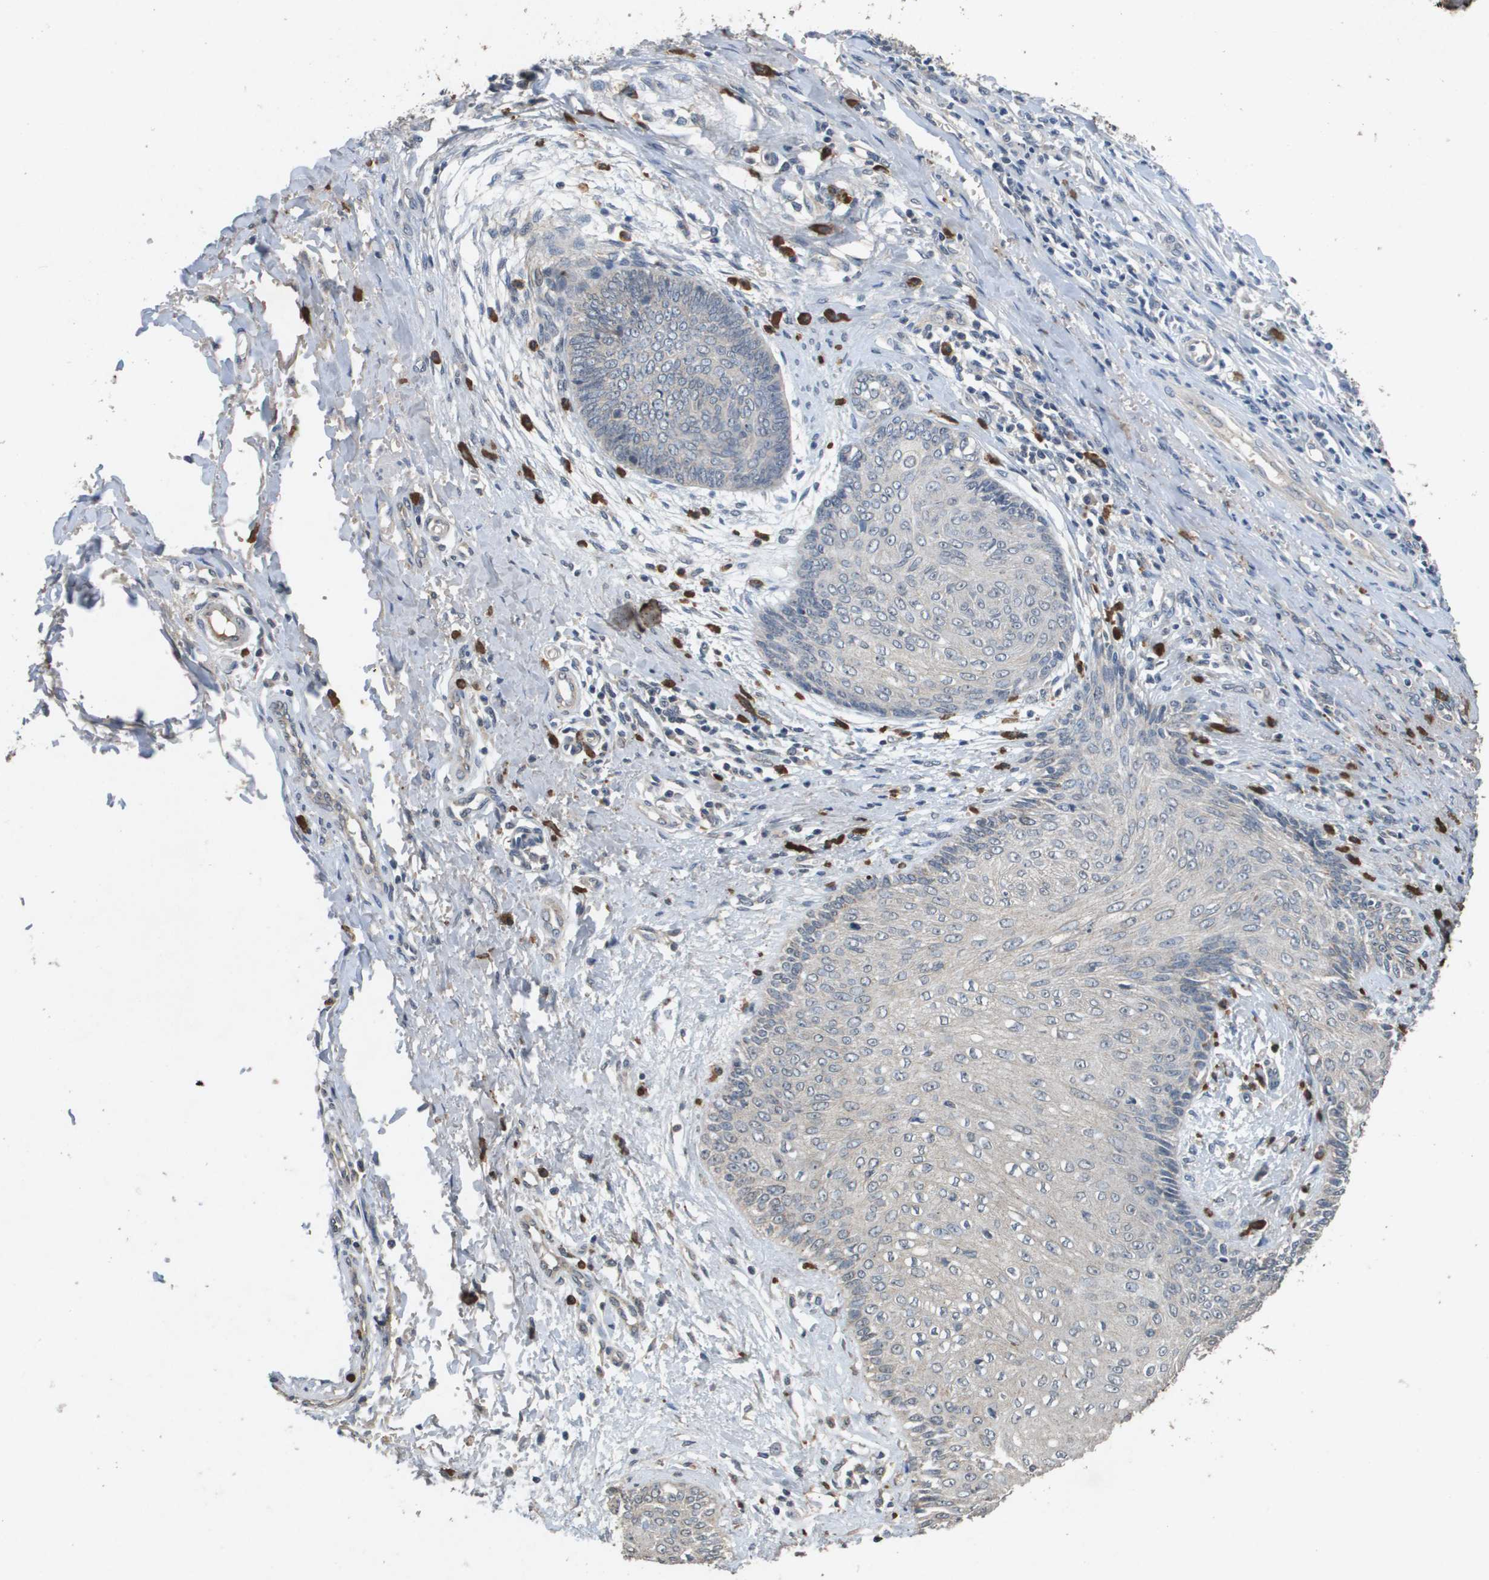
{"staining": {"intensity": "negative", "quantity": "none", "location": "none"}, "tissue": "skin cancer", "cell_type": "Tumor cells", "image_type": "cancer", "snomed": [{"axis": "morphology", "description": "Basal cell carcinoma"}, {"axis": "topography", "description": "Skin"}], "caption": "This photomicrograph is of basal cell carcinoma (skin) stained with immunohistochemistry to label a protein in brown with the nuclei are counter-stained blue. There is no staining in tumor cells.", "gene": "PROC", "patient": {"sex": "female", "age": 64}}